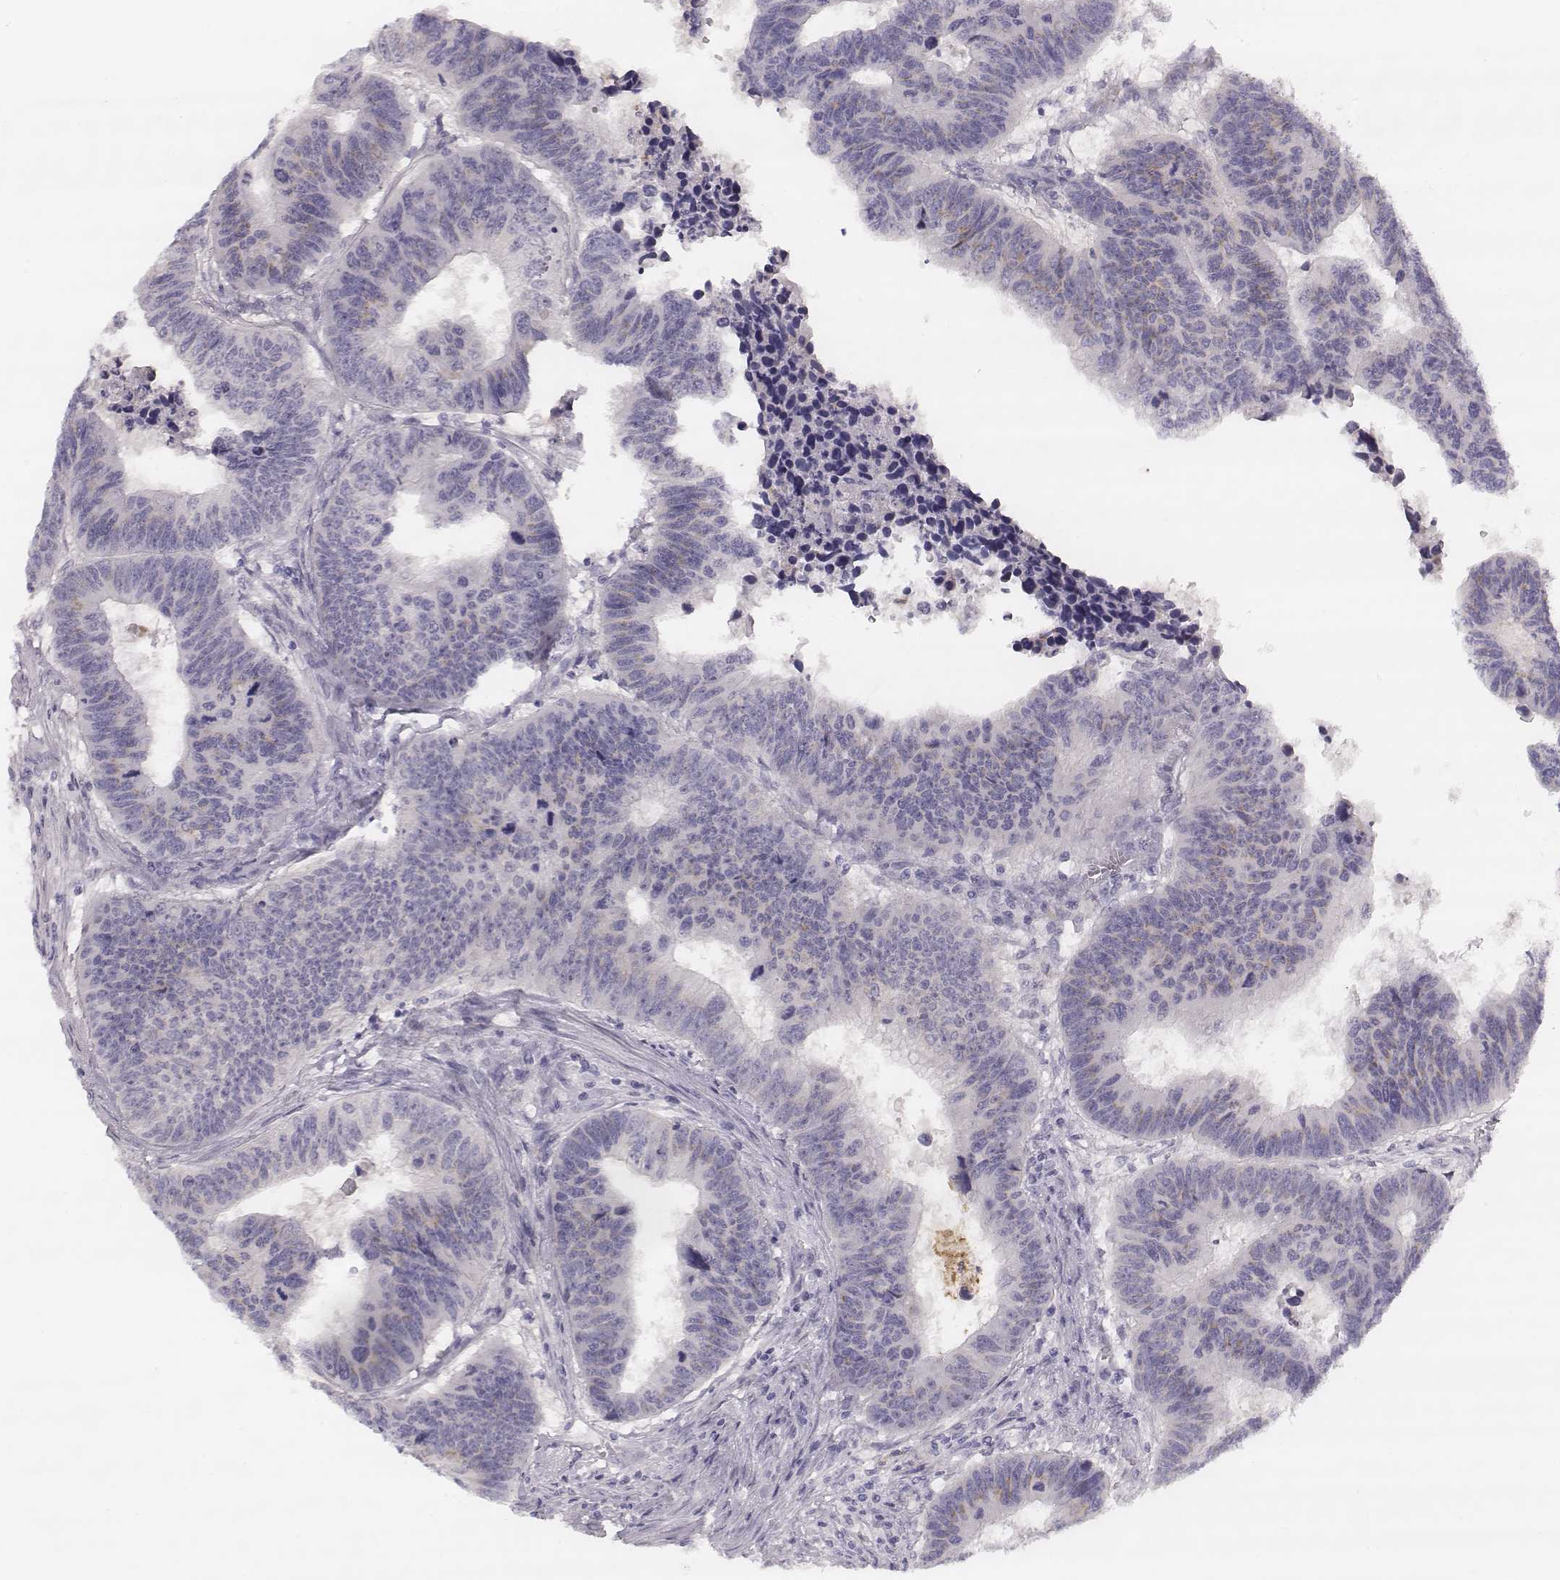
{"staining": {"intensity": "negative", "quantity": "none", "location": "none"}, "tissue": "colorectal cancer", "cell_type": "Tumor cells", "image_type": "cancer", "snomed": [{"axis": "morphology", "description": "Adenocarcinoma, NOS"}, {"axis": "topography", "description": "Rectum"}], "caption": "The histopathology image exhibits no significant expression in tumor cells of colorectal cancer.", "gene": "KCNJ12", "patient": {"sex": "female", "age": 85}}